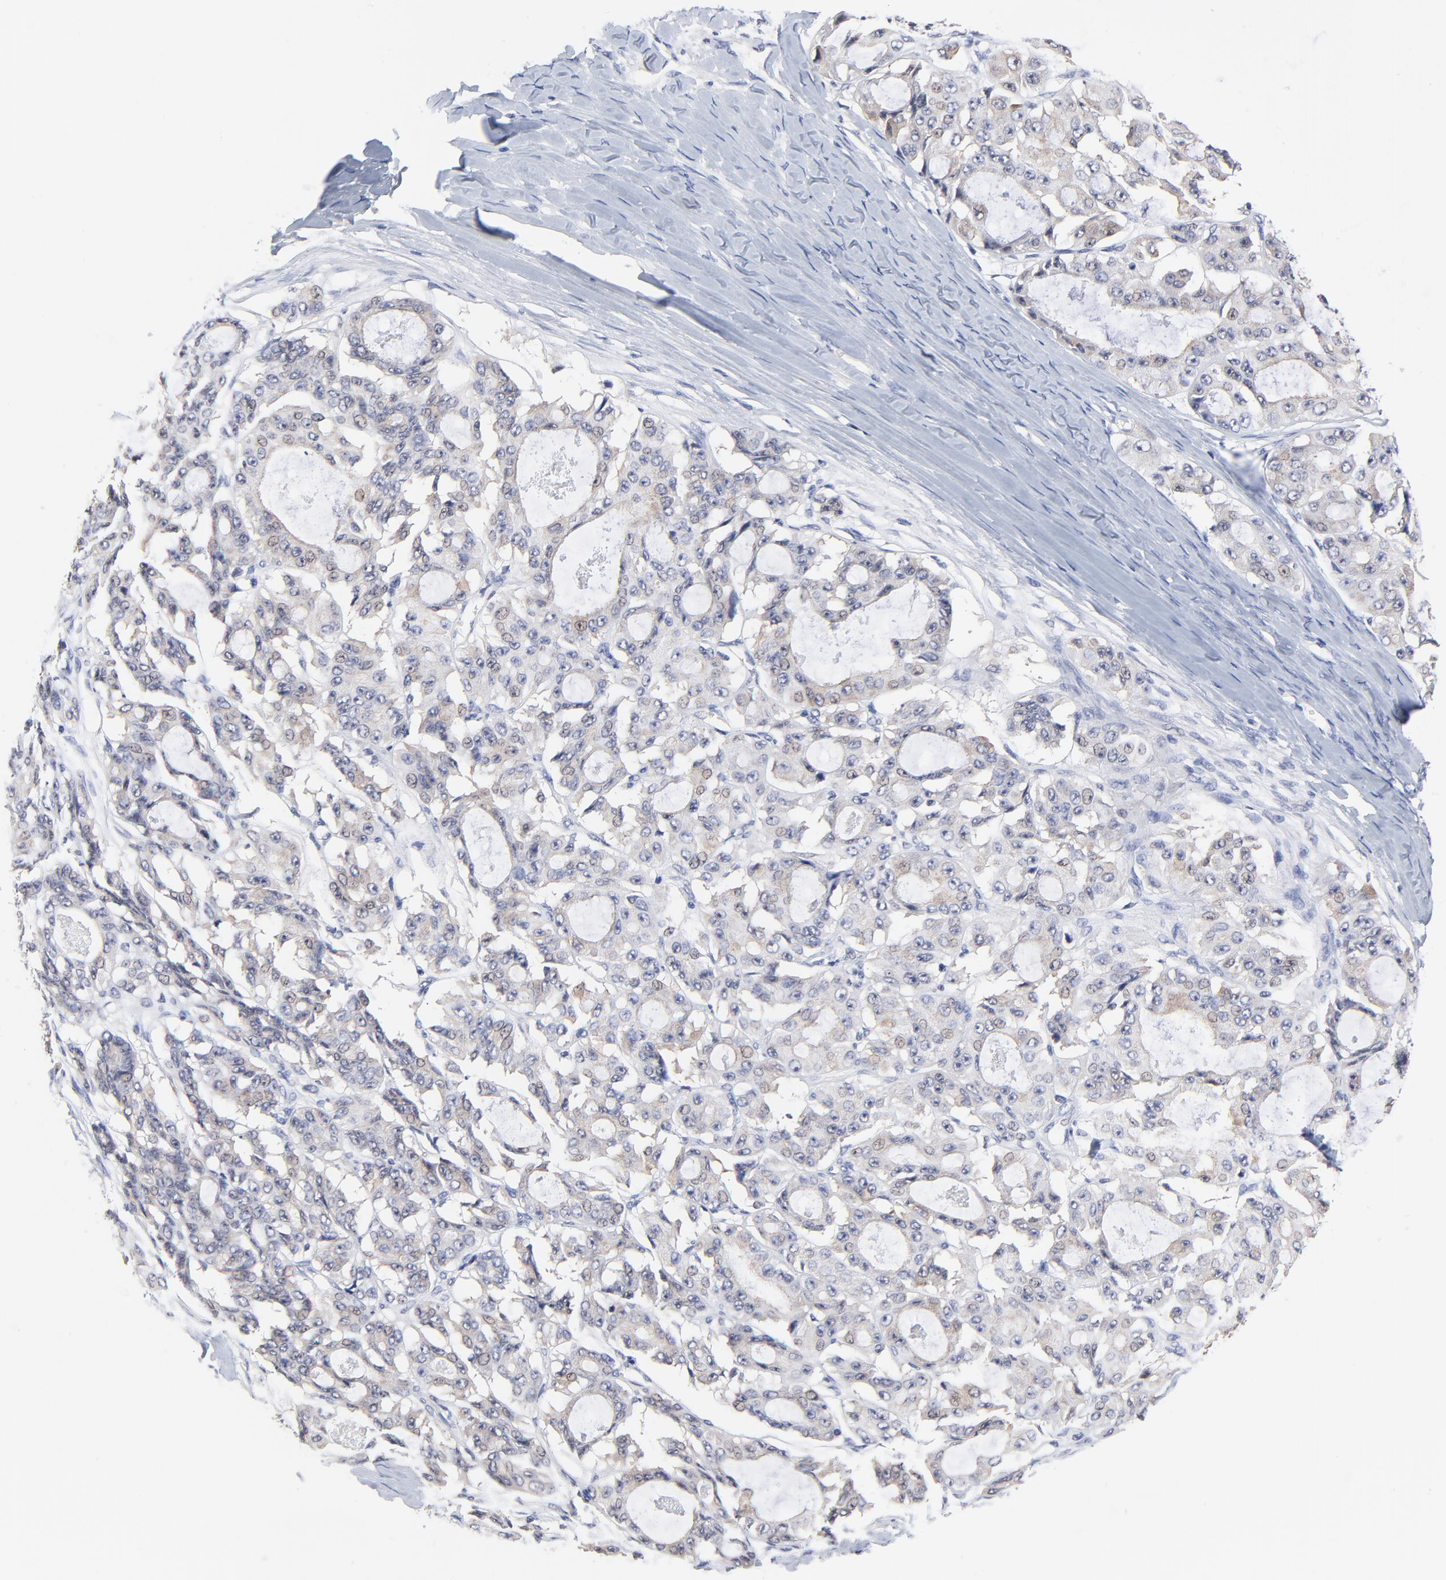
{"staining": {"intensity": "negative", "quantity": "none", "location": "none"}, "tissue": "ovarian cancer", "cell_type": "Tumor cells", "image_type": "cancer", "snomed": [{"axis": "morphology", "description": "Carcinoma, endometroid"}, {"axis": "topography", "description": "Ovary"}], "caption": "High magnification brightfield microscopy of ovarian endometroid carcinoma stained with DAB (brown) and counterstained with hematoxylin (blue): tumor cells show no significant positivity. The staining is performed using DAB (3,3'-diaminobenzidine) brown chromogen with nuclei counter-stained in using hematoxylin.", "gene": "FBXO8", "patient": {"sex": "female", "age": 61}}